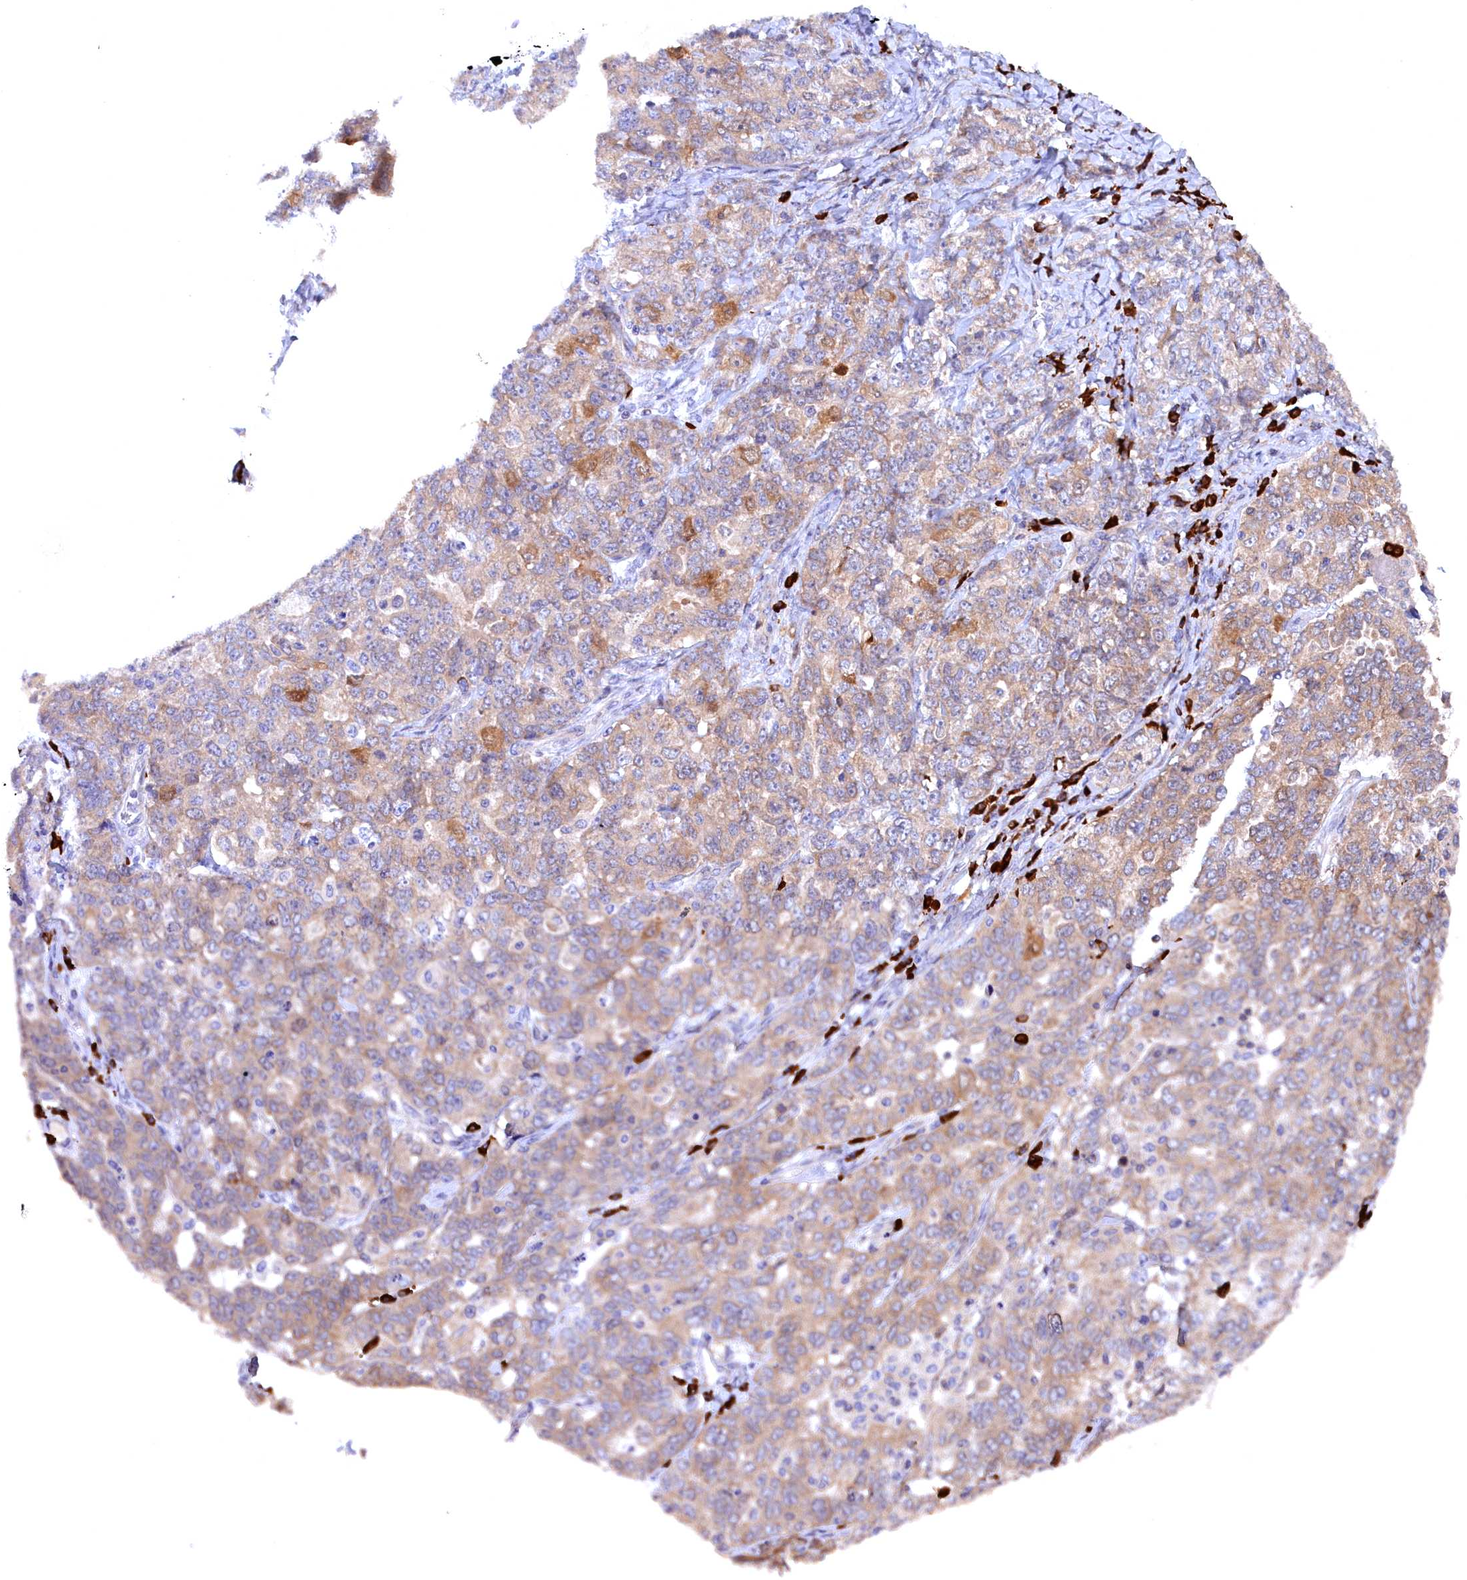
{"staining": {"intensity": "moderate", "quantity": ">75%", "location": "cytoplasmic/membranous"}, "tissue": "ovarian cancer", "cell_type": "Tumor cells", "image_type": "cancer", "snomed": [{"axis": "morphology", "description": "Carcinoma, endometroid"}, {"axis": "topography", "description": "Ovary"}], "caption": "Immunohistochemistry (IHC) histopathology image of ovarian cancer stained for a protein (brown), which exhibits medium levels of moderate cytoplasmic/membranous positivity in approximately >75% of tumor cells.", "gene": "JPT2", "patient": {"sex": "female", "age": 62}}